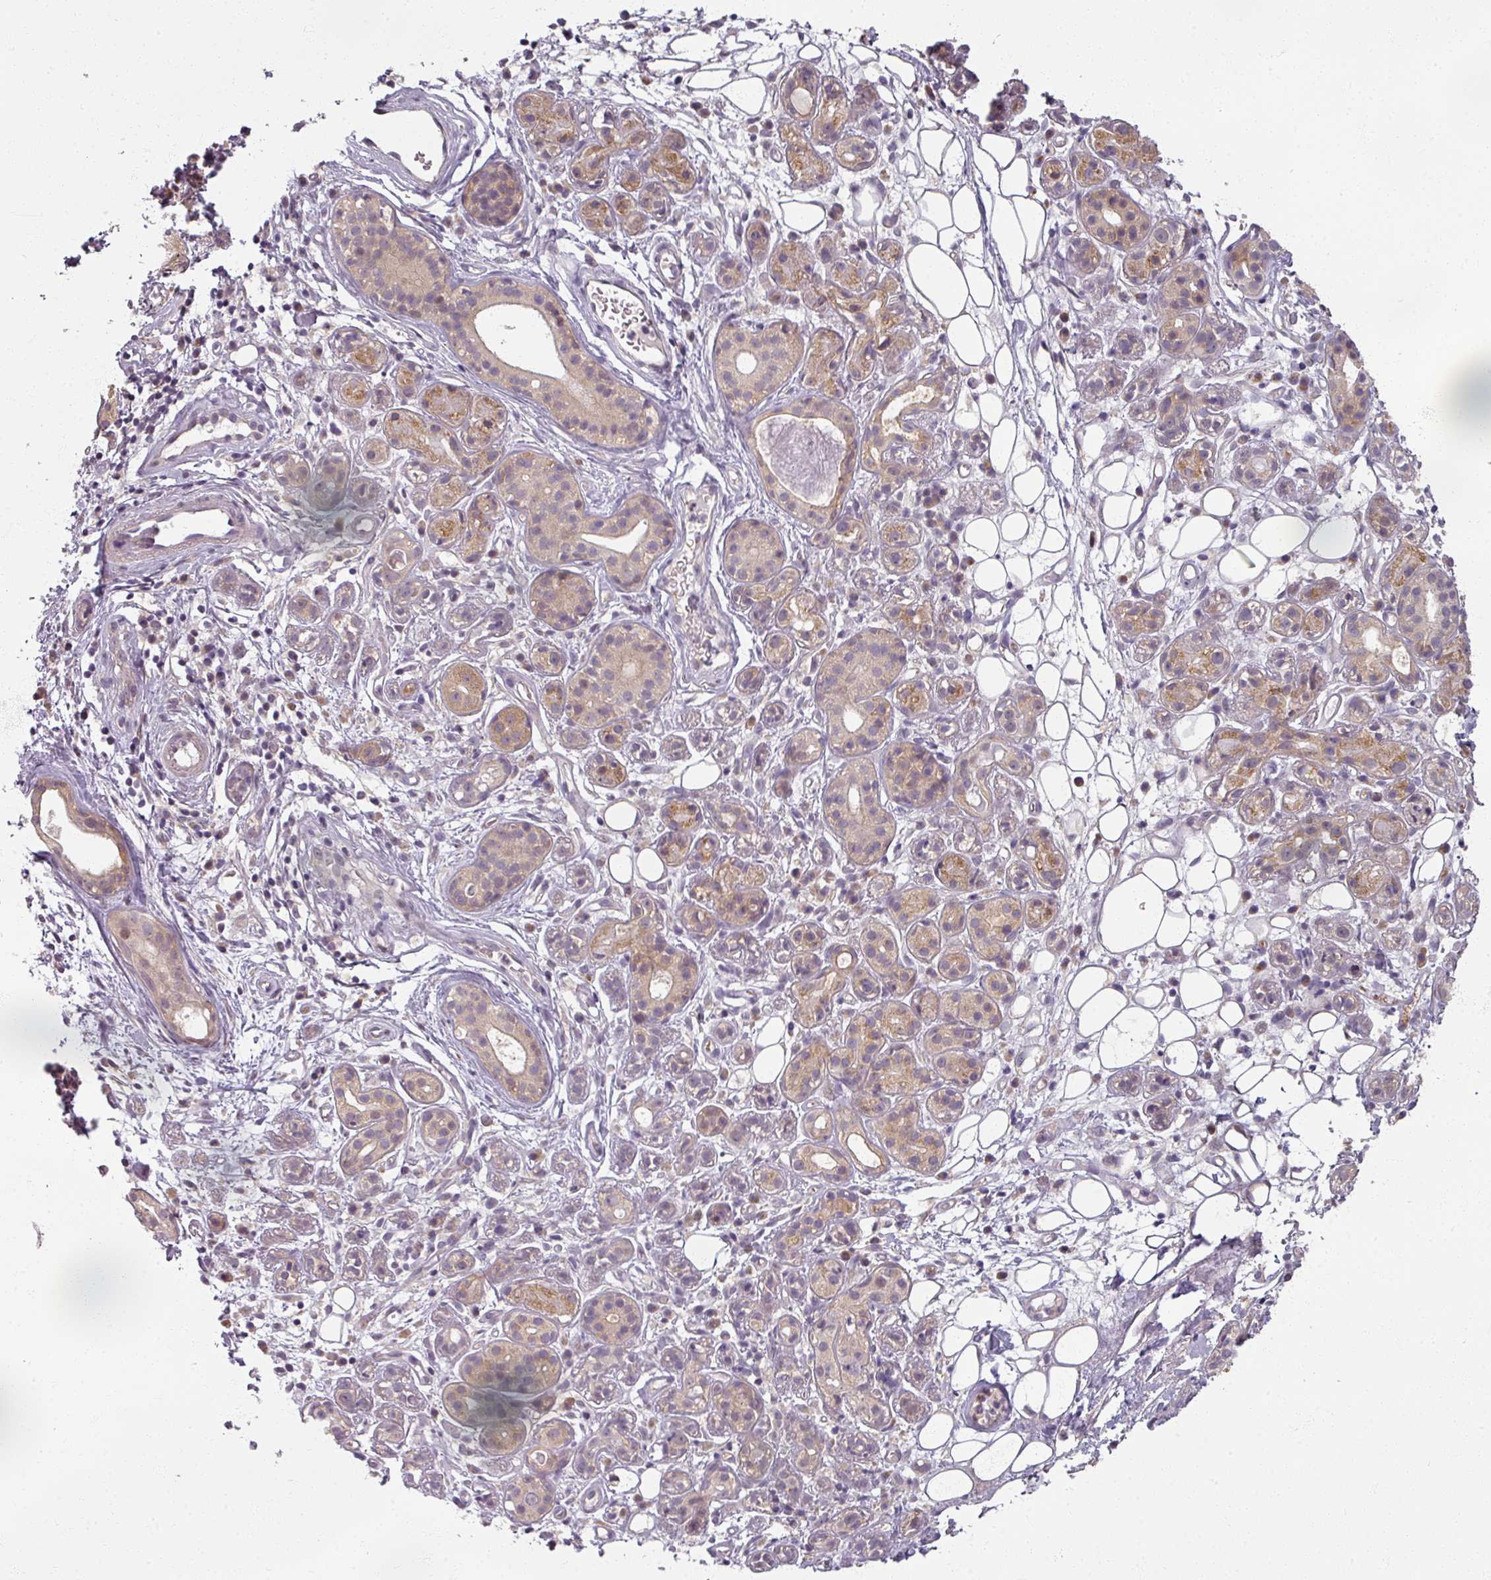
{"staining": {"intensity": "moderate", "quantity": "25%-75%", "location": "cytoplasmic/membranous"}, "tissue": "salivary gland", "cell_type": "Glandular cells", "image_type": "normal", "snomed": [{"axis": "morphology", "description": "Normal tissue, NOS"}, {"axis": "topography", "description": "Salivary gland"}], "caption": "Immunohistochemistry of benign salivary gland reveals medium levels of moderate cytoplasmic/membranous positivity in approximately 25%-75% of glandular cells. (DAB (3,3'-diaminobenzidine) IHC, brown staining for protein, blue staining for nuclei).", "gene": "MYMK", "patient": {"sex": "male", "age": 54}}